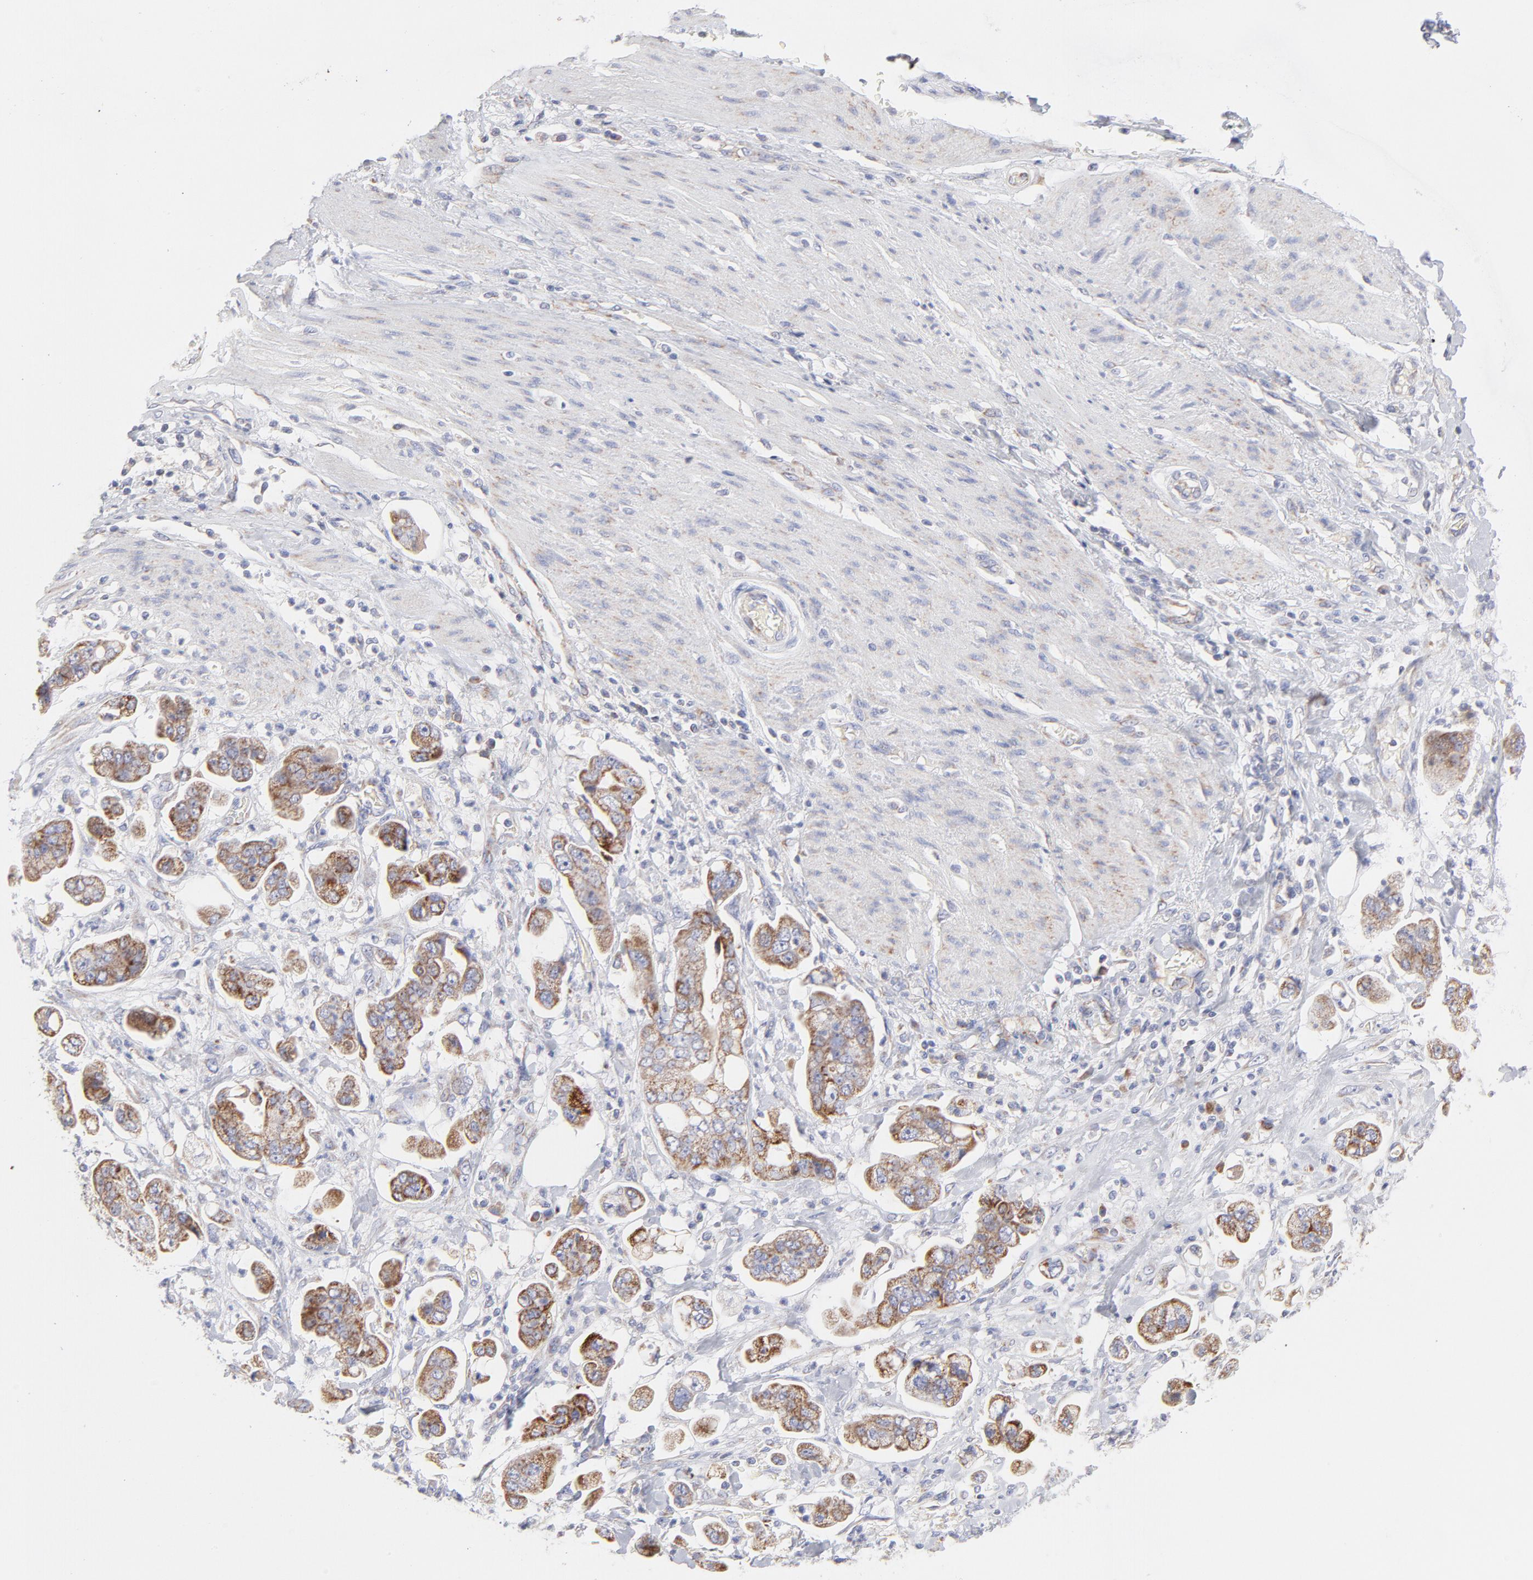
{"staining": {"intensity": "moderate", "quantity": ">75%", "location": "cytoplasmic/membranous"}, "tissue": "stomach cancer", "cell_type": "Tumor cells", "image_type": "cancer", "snomed": [{"axis": "morphology", "description": "Adenocarcinoma, NOS"}, {"axis": "topography", "description": "Stomach"}], "caption": "IHC photomicrograph of human stomach adenocarcinoma stained for a protein (brown), which exhibits medium levels of moderate cytoplasmic/membranous expression in approximately >75% of tumor cells.", "gene": "TIMM8A", "patient": {"sex": "male", "age": 62}}